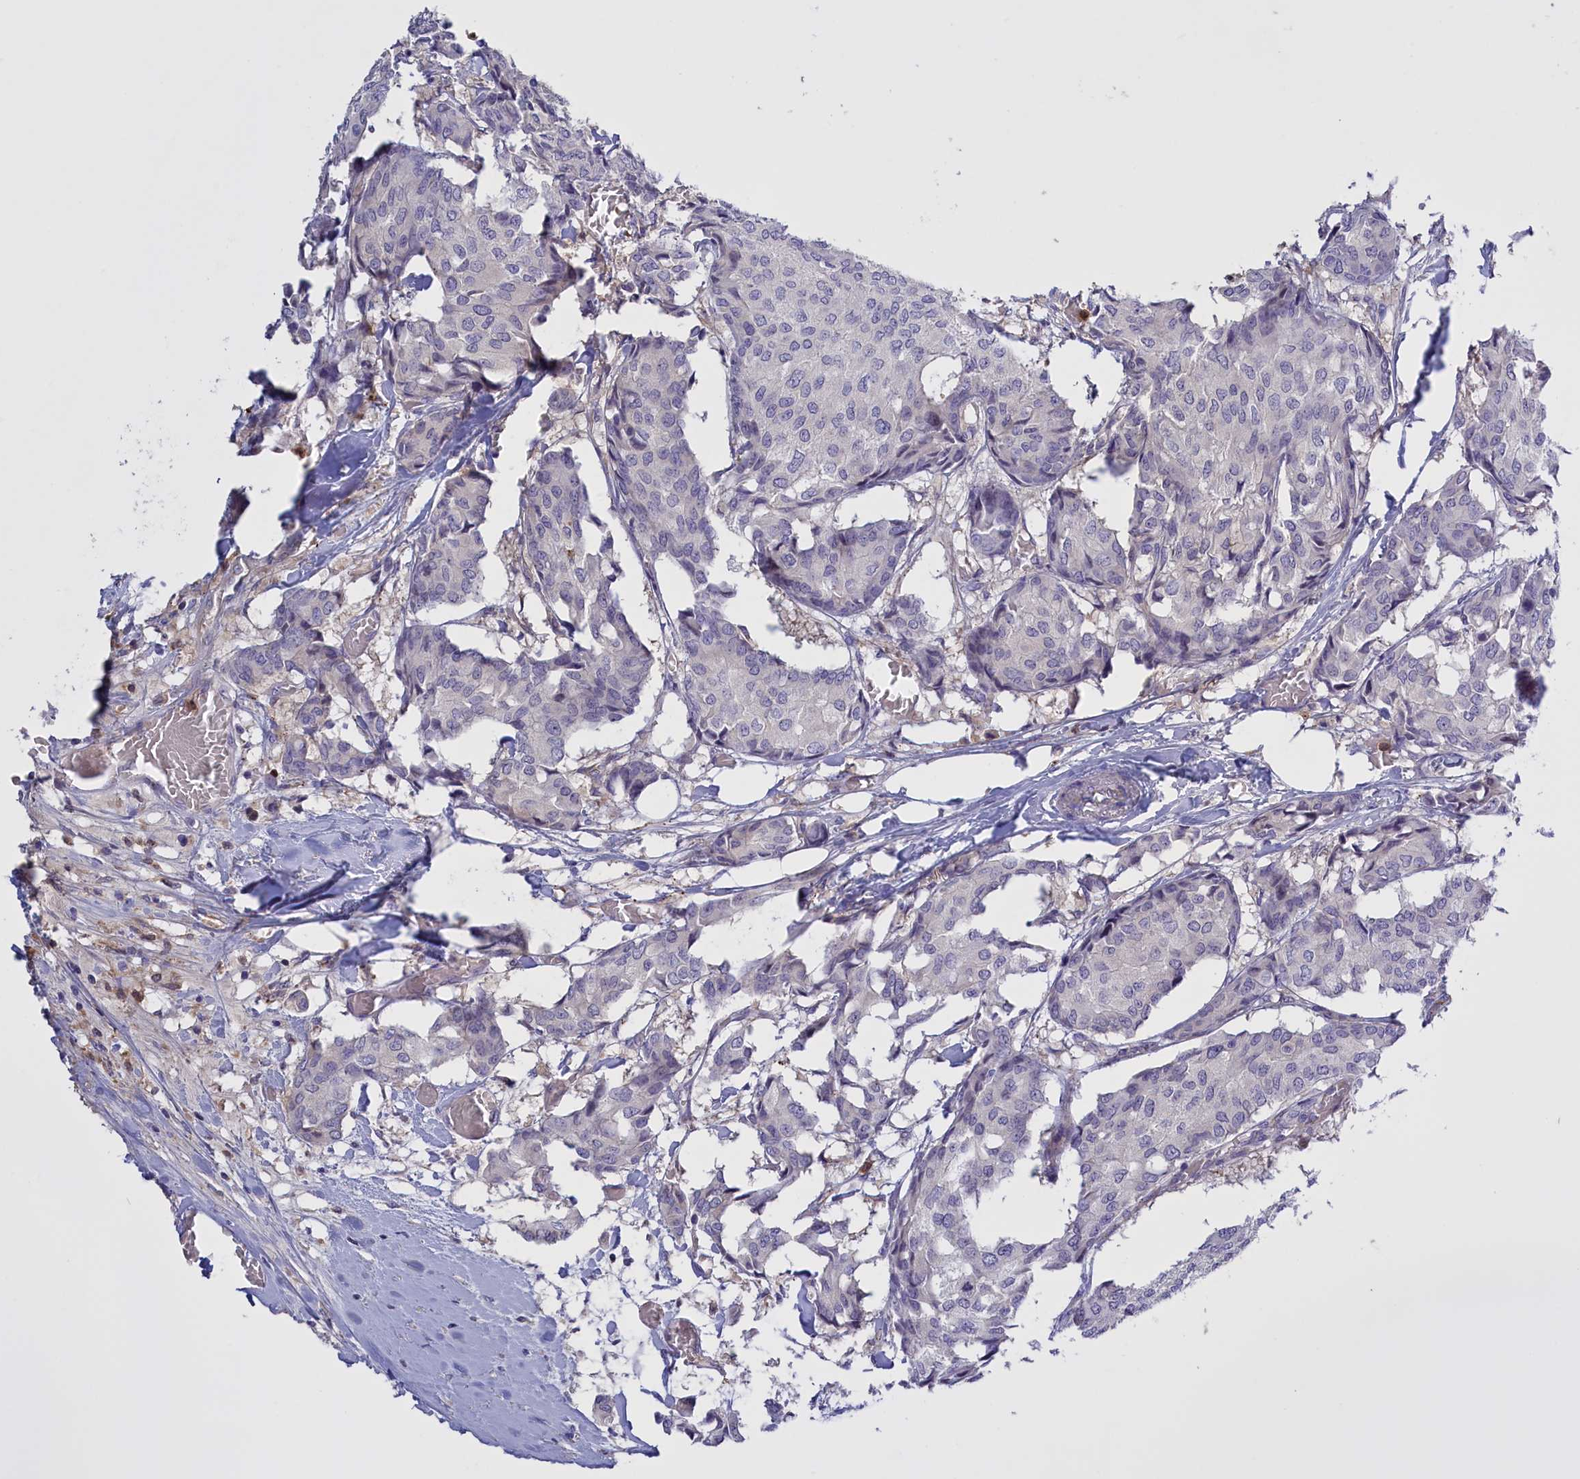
{"staining": {"intensity": "negative", "quantity": "none", "location": "none"}, "tissue": "breast cancer", "cell_type": "Tumor cells", "image_type": "cancer", "snomed": [{"axis": "morphology", "description": "Duct carcinoma"}, {"axis": "topography", "description": "Breast"}], "caption": "This histopathology image is of intraductal carcinoma (breast) stained with IHC to label a protein in brown with the nuclei are counter-stained blue. There is no expression in tumor cells.", "gene": "FAM149B1", "patient": {"sex": "female", "age": 75}}